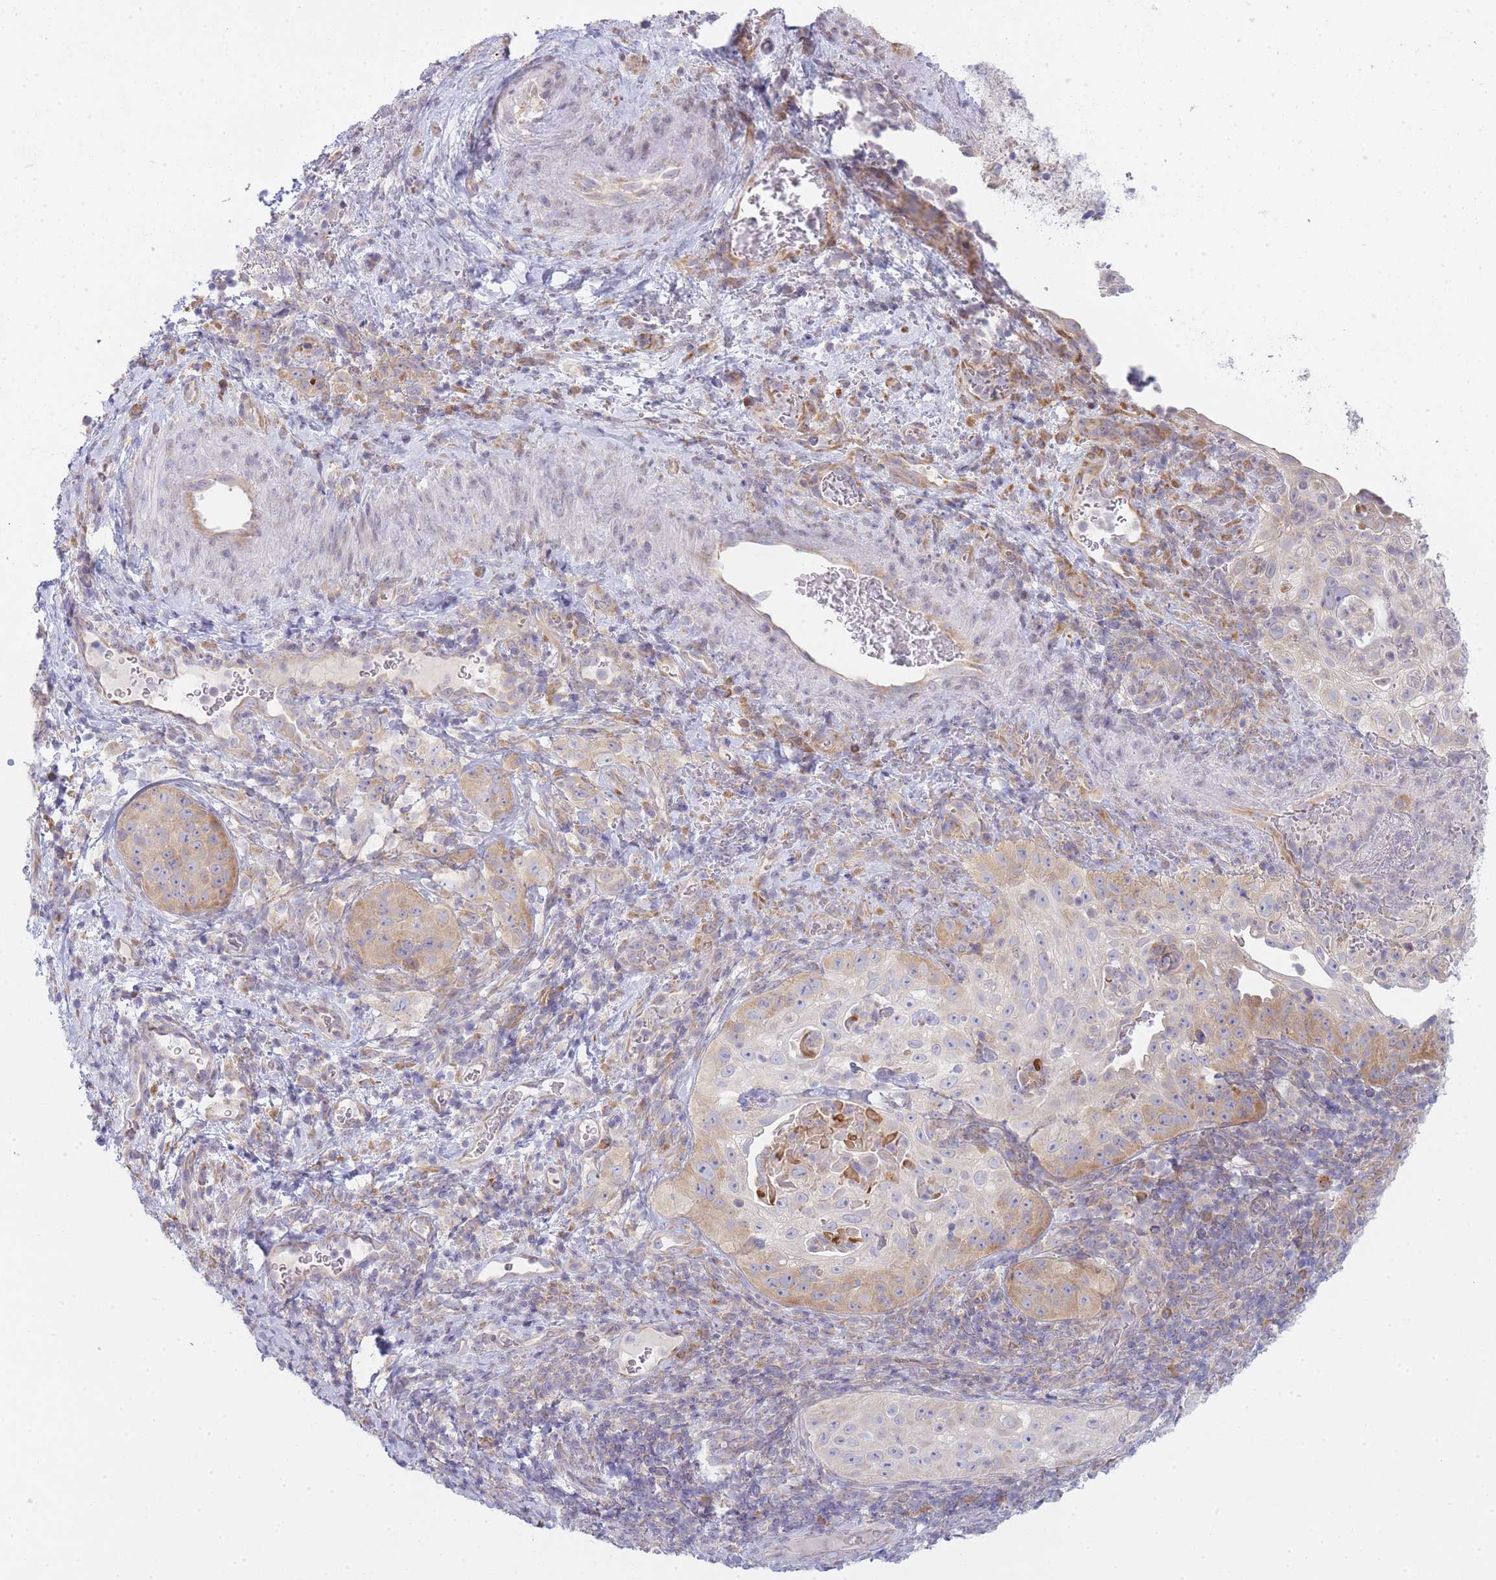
{"staining": {"intensity": "moderate", "quantity": "25%-75%", "location": "cytoplasmic/membranous"}, "tissue": "cervical cancer", "cell_type": "Tumor cells", "image_type": "cancer", "snomed": [{"axis": "morphology", "description": "Squamous cell carcinoma, NOS"}, {"axis": "topography", "description": "Cervix"}], "caption": "The histopathology image shows immunohistochemical staining of cervical cancer. There is moderate cytoplasmic/membranous staining is appreciated in about 25%-75% of tumor cells. (DAB (3,3'-diaminobenzidine) IHC with brightfield microscopy, high magnification).", "gene": "OR5L2", "patient": {"sex": "female", "age": 52}}